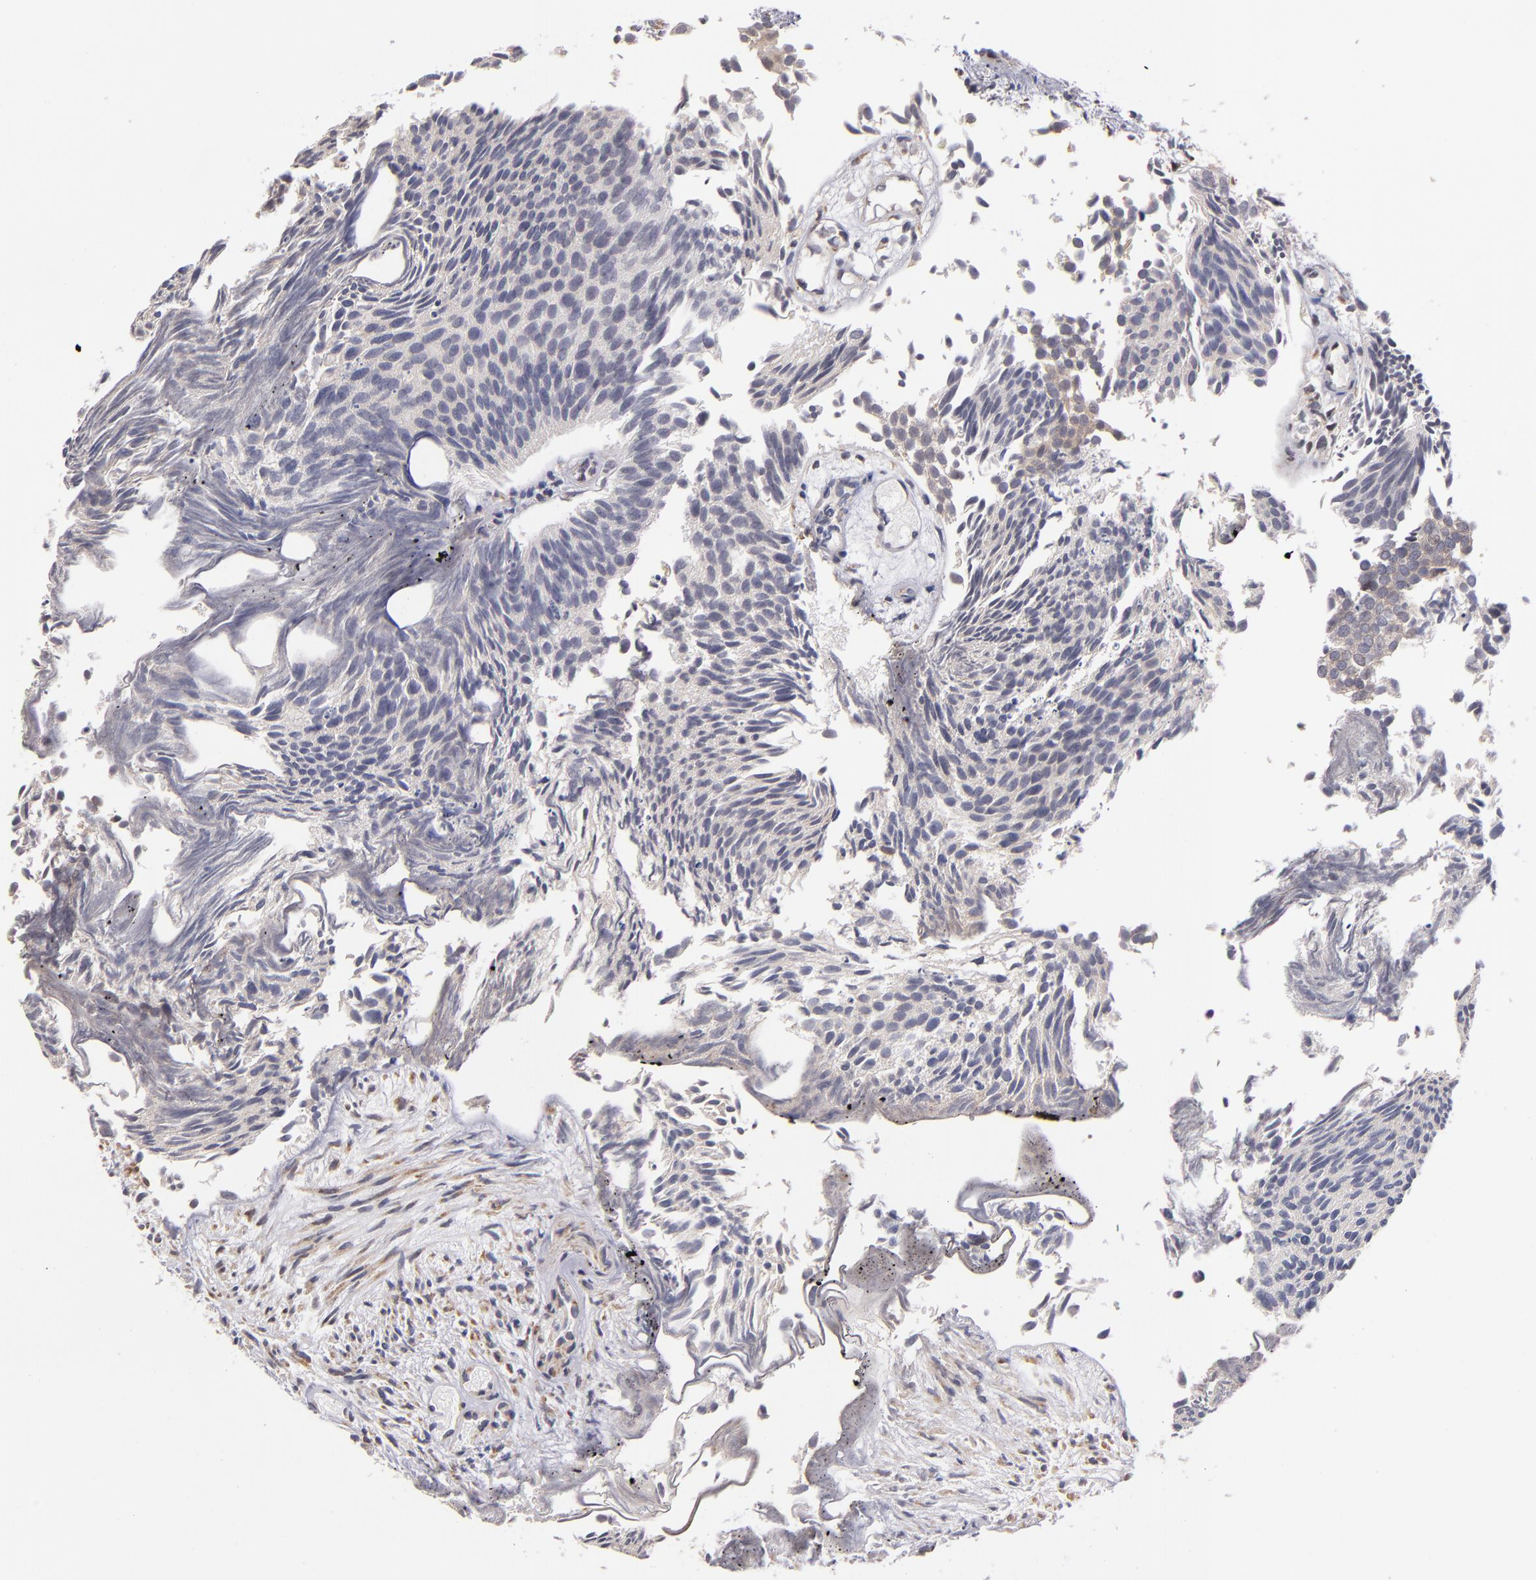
{"staining": {"intensity": "weak", "quantity": ">75%", "location": "cytoplasmic/membranous"}, "tissue": "urothelial cancer", "cell_type": "Tumor cells", "image_type": "cancer", "snomed": [{"axis": "morphology", "description": "Urothelial carcinoma, Low grade"}, {"axis": "topography", "description": "Urinary bladder"}], "caption": "High-magnification brightfield microscopy of urothelial cancer stained with DAB (brown) and counterstained with hematoxylin (blue). tumor cells exhibit weak cytoplasmic/membranous expression is identified in about>75% of cells. Using DAB (brown) and hematoxylin (blue) stains, captured at high magnification using brightfield microscopy.", "gene": "CASP1", "patient": {"sex": "male", "age": 84}}